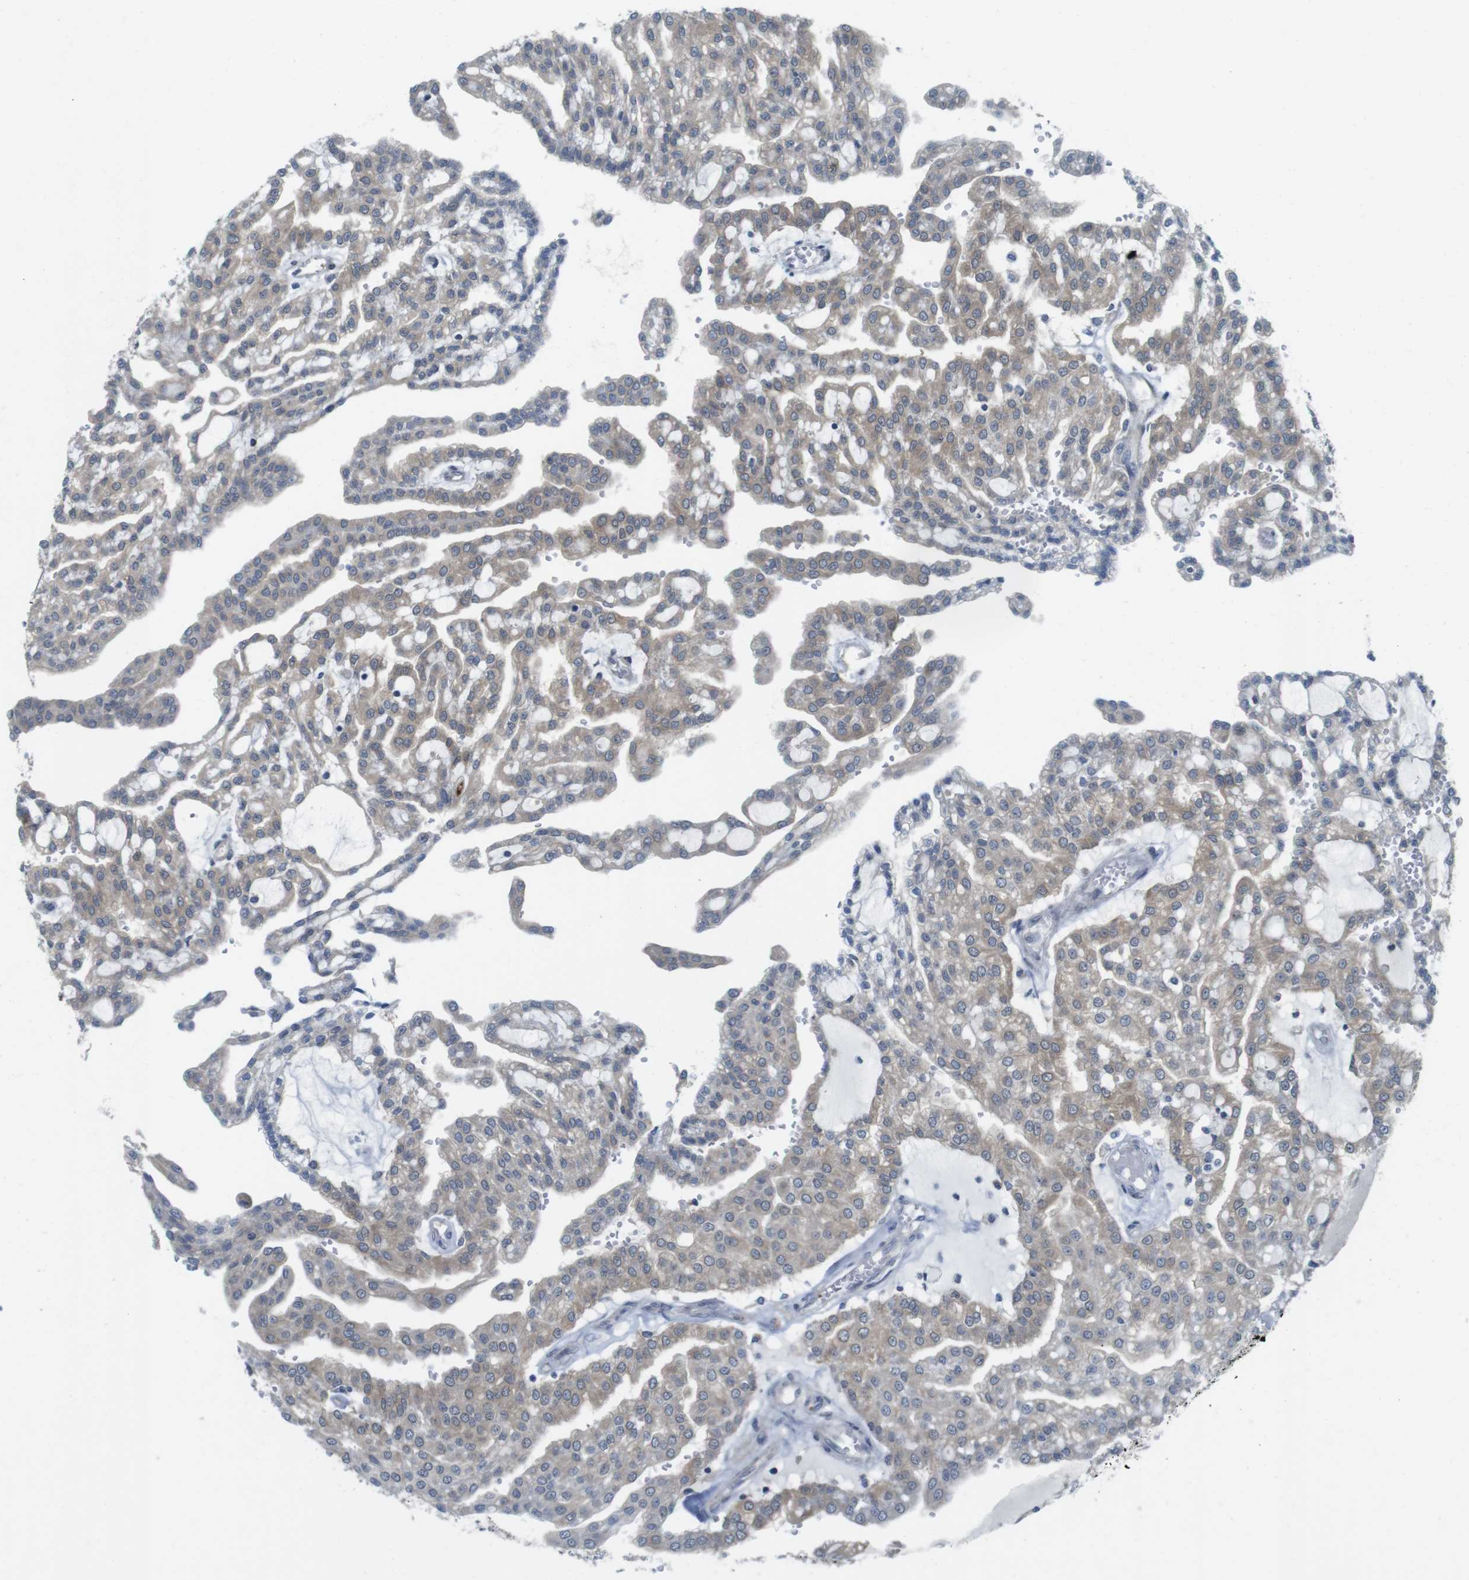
{"staining": {"intensity": "moderate", "quantity": ">75%", "location": "cytoplasmic/membranous"}, "tissue": "renal cancer", "cell_type": "Tumor cells", "image_type": "cancer", "snomed": [{"axis": "morphology", "description": "Adenocarcinoma, NOS"}, {"axis": "topography", "description": "Kidney"}], "caption": "About >75% of tumor cells in adenocarcinoma (renal) show moderate cytoplasmic/membranous protein expression as visualized by brown immunohistochemical staining.", "gene": "CASP2", "patient": {"sex": "male", "age": 63}}